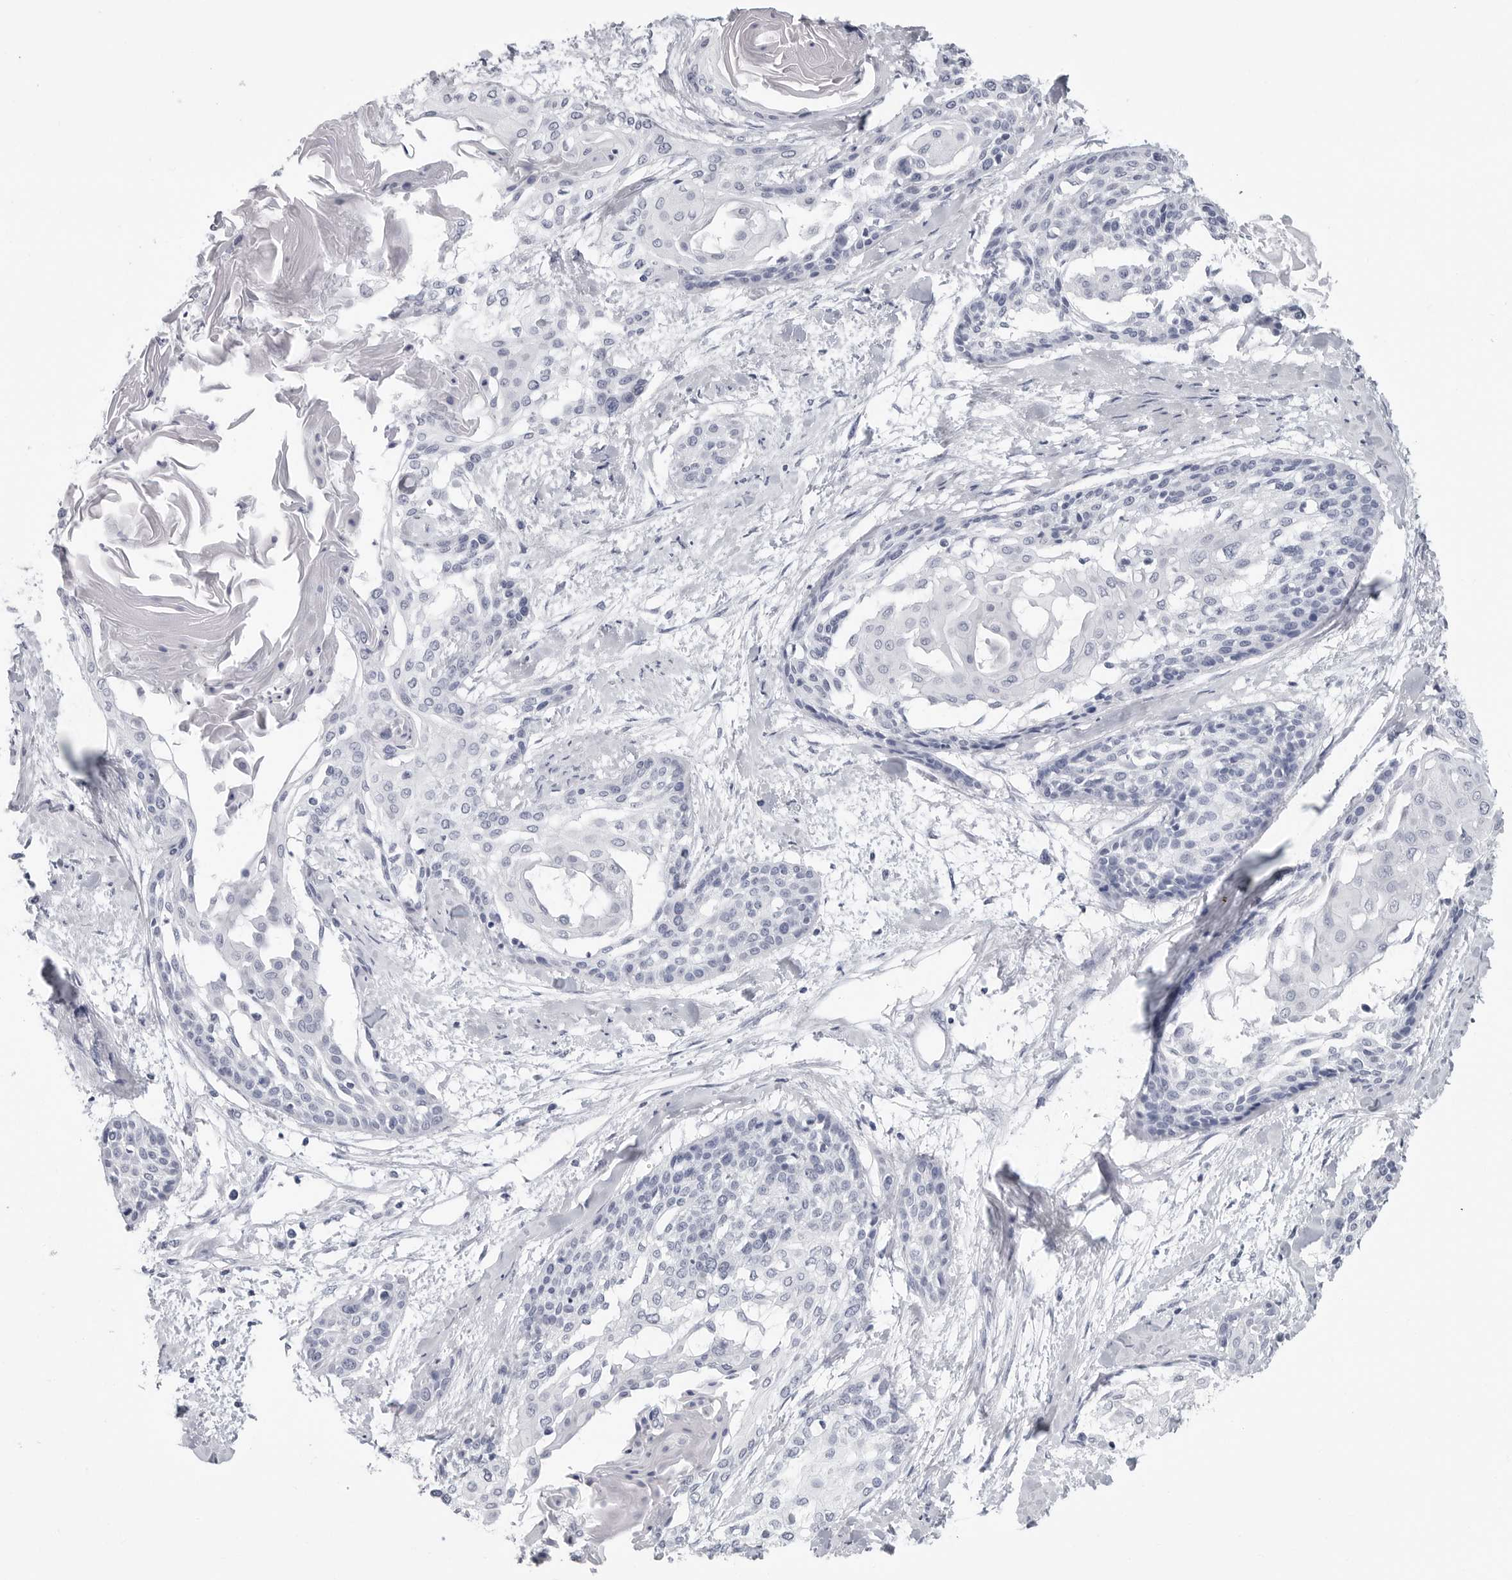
{"staining": {"intensity": "negative", "quantity": "none", "location": "none"}, "tissue": "cervical cancer", "cell_type": "Tumor cells", "image_type": "cancer", "snomed": [{"axis": "morphology", "description": "Squamous cell carcinoma, NOS"}, {"axis": "topography", "description": "Cervix"}], "caption": "The immunohistochemistry (IHC) histopathology image has no significant positivity in tumor cells of squamous cell carcinoma (cervical) tissue. (DAB (3,3'-diaminobenzidine) immunohistochemistry (IHC) visualized using brightfield microscopy, high magnification).", "gene": "CSH1", "patient": {"sex": "female", "age": 57}}